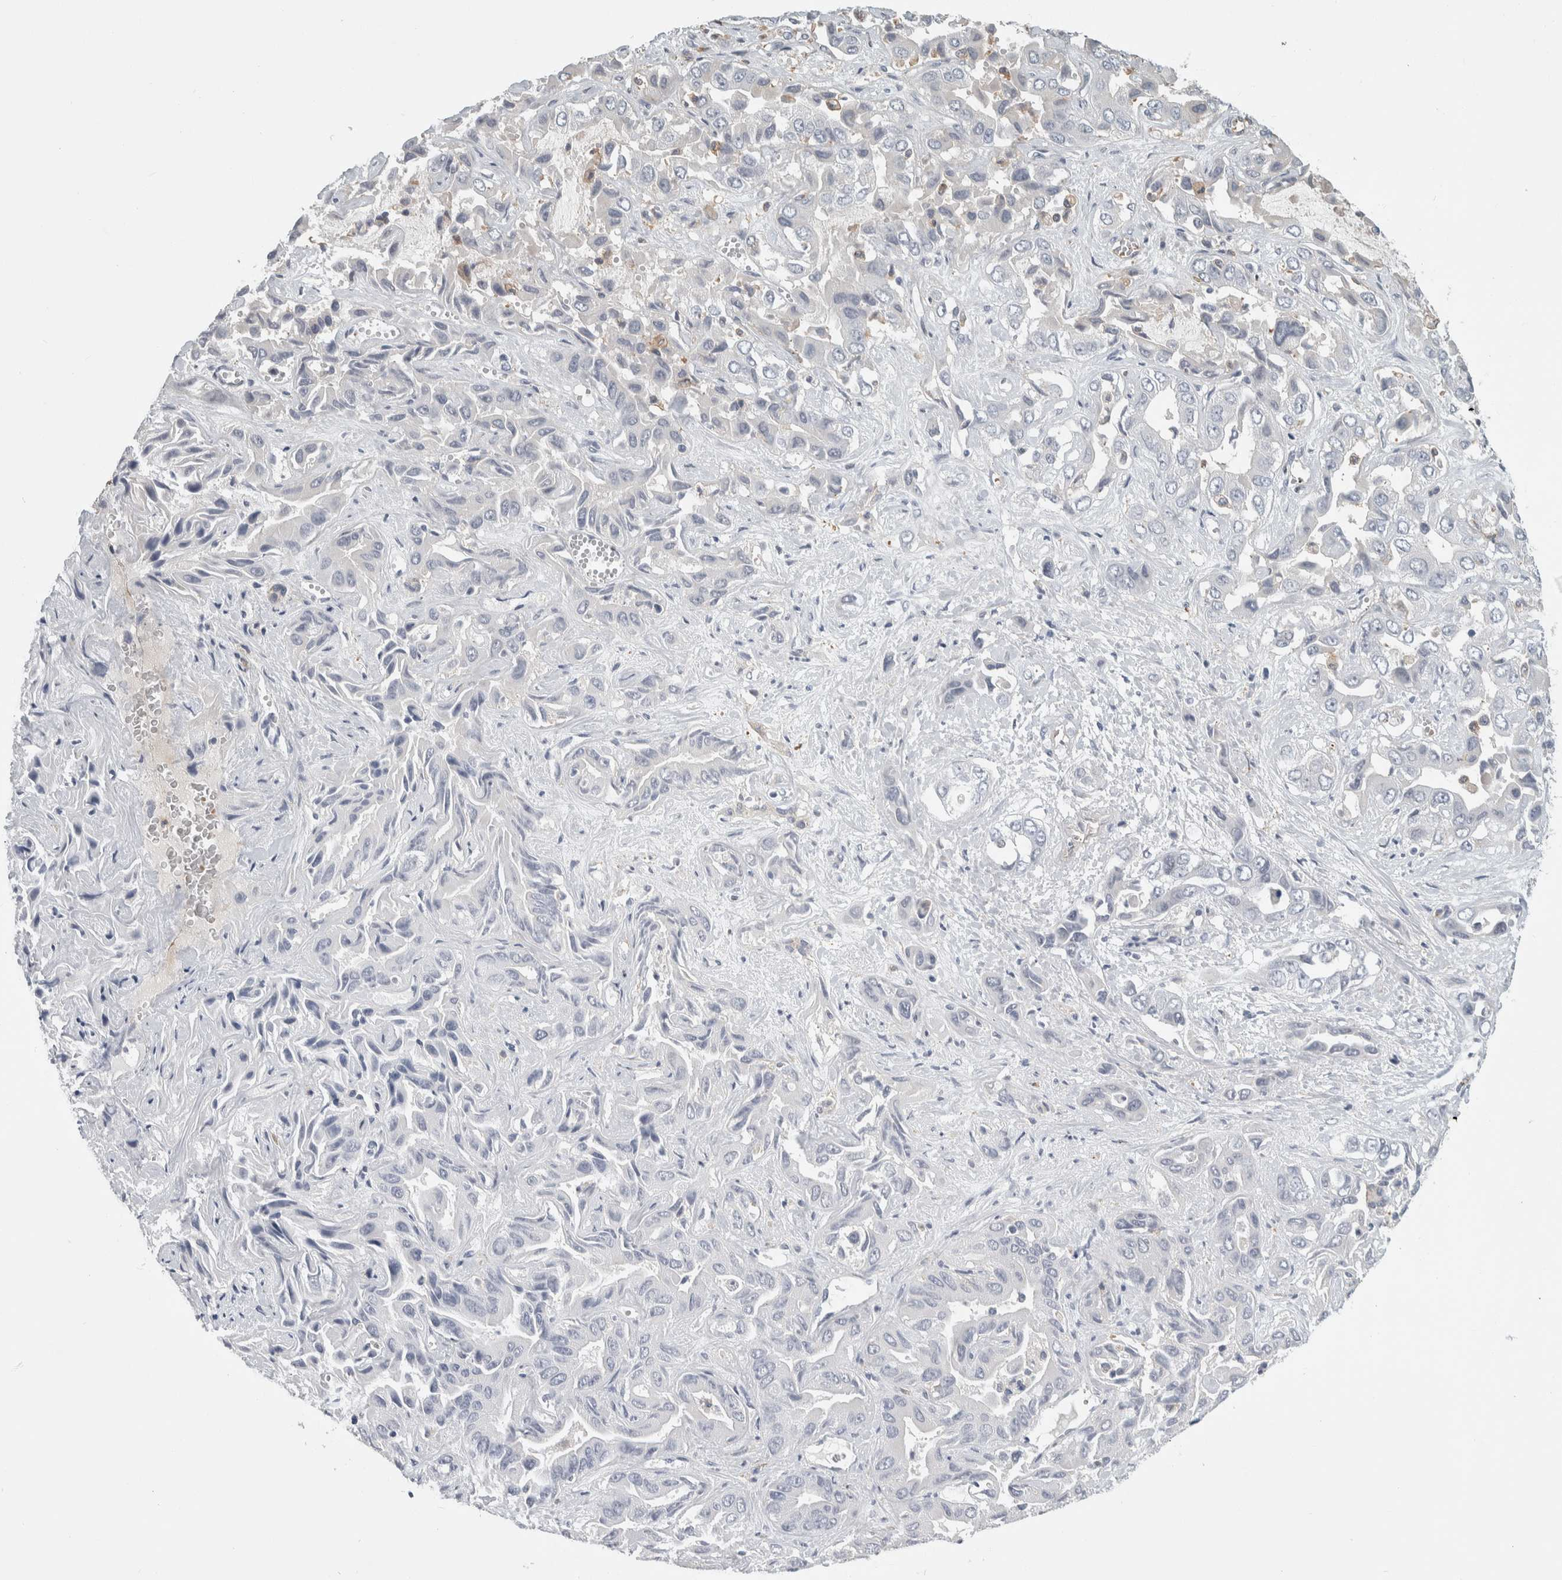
{"staining": {"intensity": "negative", "quantity": "none", "location": "none"}, "tissue": "liver cancer", "cell_type": "Tumor cells", "image_type": "cancer", "snomed": [{"axis": "morphology", "description": "Cholangiocarcinoma"}, {"axis": "topography", "description": "Liver"}], "caption": "This is an IHC photomicrograph of liver cancer. There is no positivity in tumor cells.", "gene": "MSL1", "patient": {"sex": "female", "age": 52}}